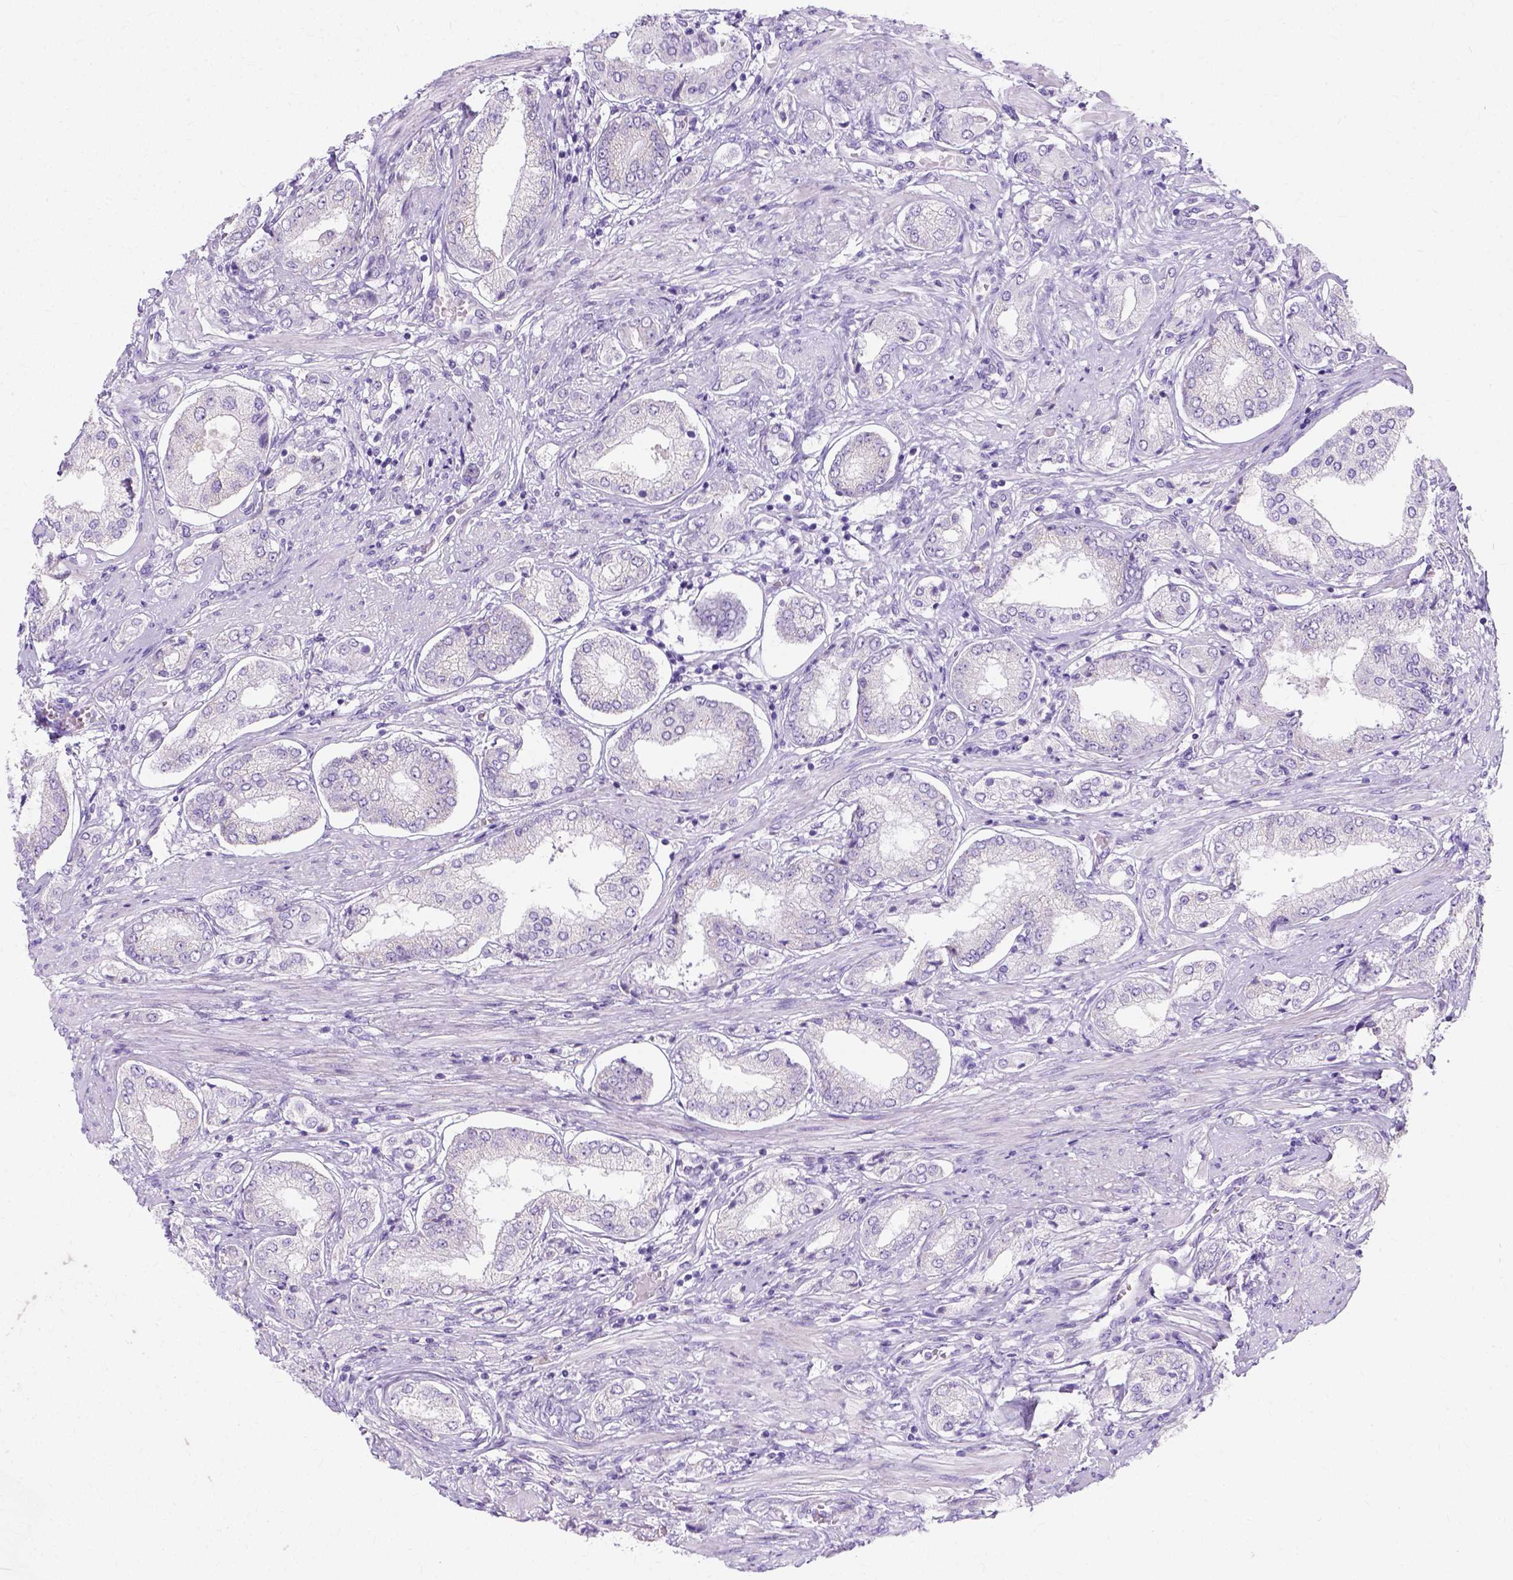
{"staining": {"intensity": "negative", "quantity": "none", "location": "none"}, "tissue": "prostate cancer", "cell_type": "Tumor cells", "image_type": "cancer", "snomed": [{"axis": "morphology", "description": "Adenocarcinoma, NOS"}, {"axis": "topography", "description": "Prostate"}], "caption": "DAB (3,3'-diaminobenzidine) immunohistochemical staining of prostate adenocarcinoma shows no significant positivity in tumor cells.", "gene": "MYH15", "patient": {"sex": "male", "age": 63}}